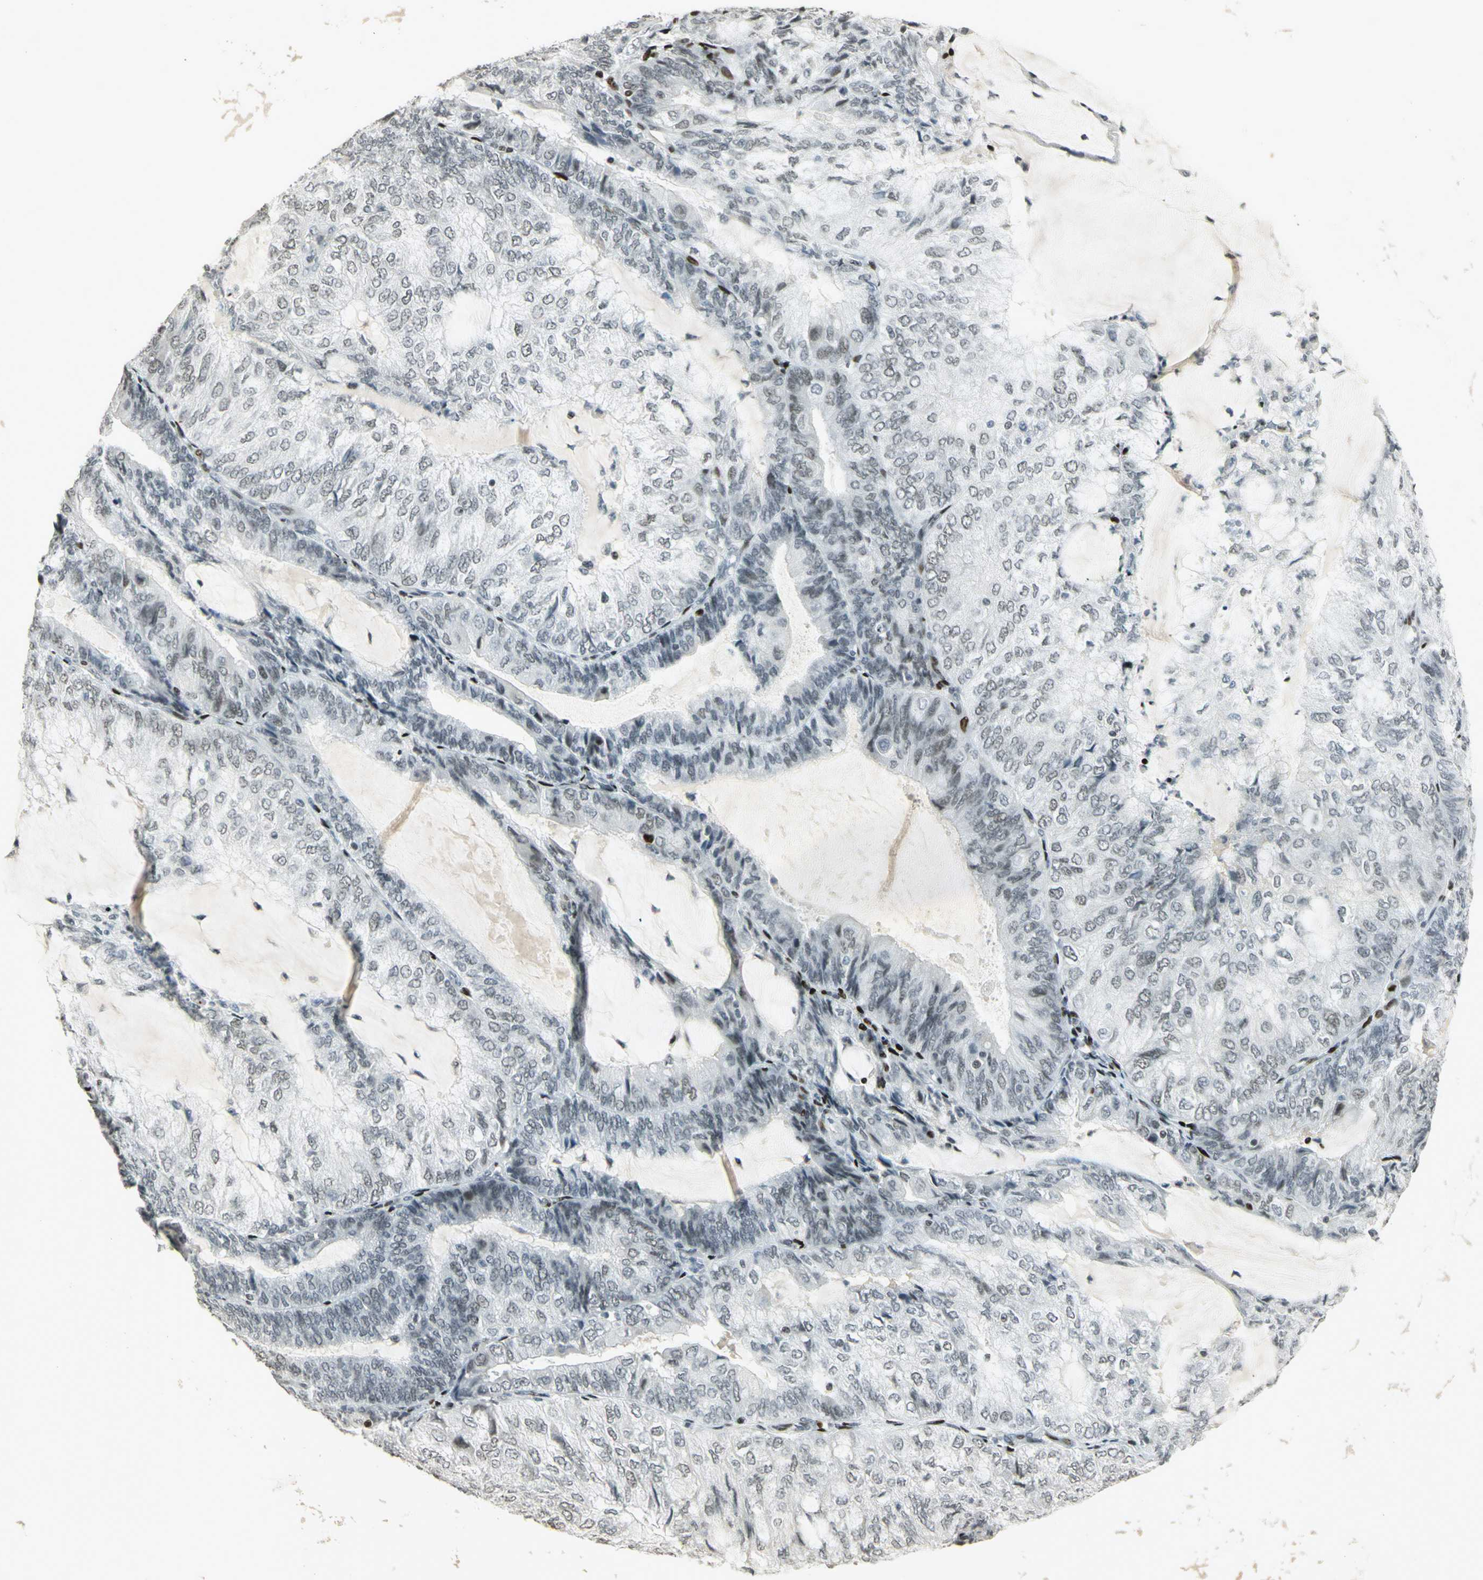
{"staining": {"intensity": "weak", "quantity": "<25%", "location": "nuclear"}, "tissue": "endometrial cancer", "cell_type": "Tumor cells", "image_type": "cancer", "snomed": [{"axis": "morphology", "description": "Adenocarcinoma, NOS"}, {"axis": "topography", "description": "Endometrium"}], "caption": "This is a image of immunohistochemistry (IHC) staining of endometrial adenocarcinoma, which shows no expression in tumor cells. Brightfield microscopy of IHC stained with DAB (brown) and hematoxylin (blue), captured at high magnification.", "gene": "KDM1A", "patient": {"sex": "female", "age": 81}}